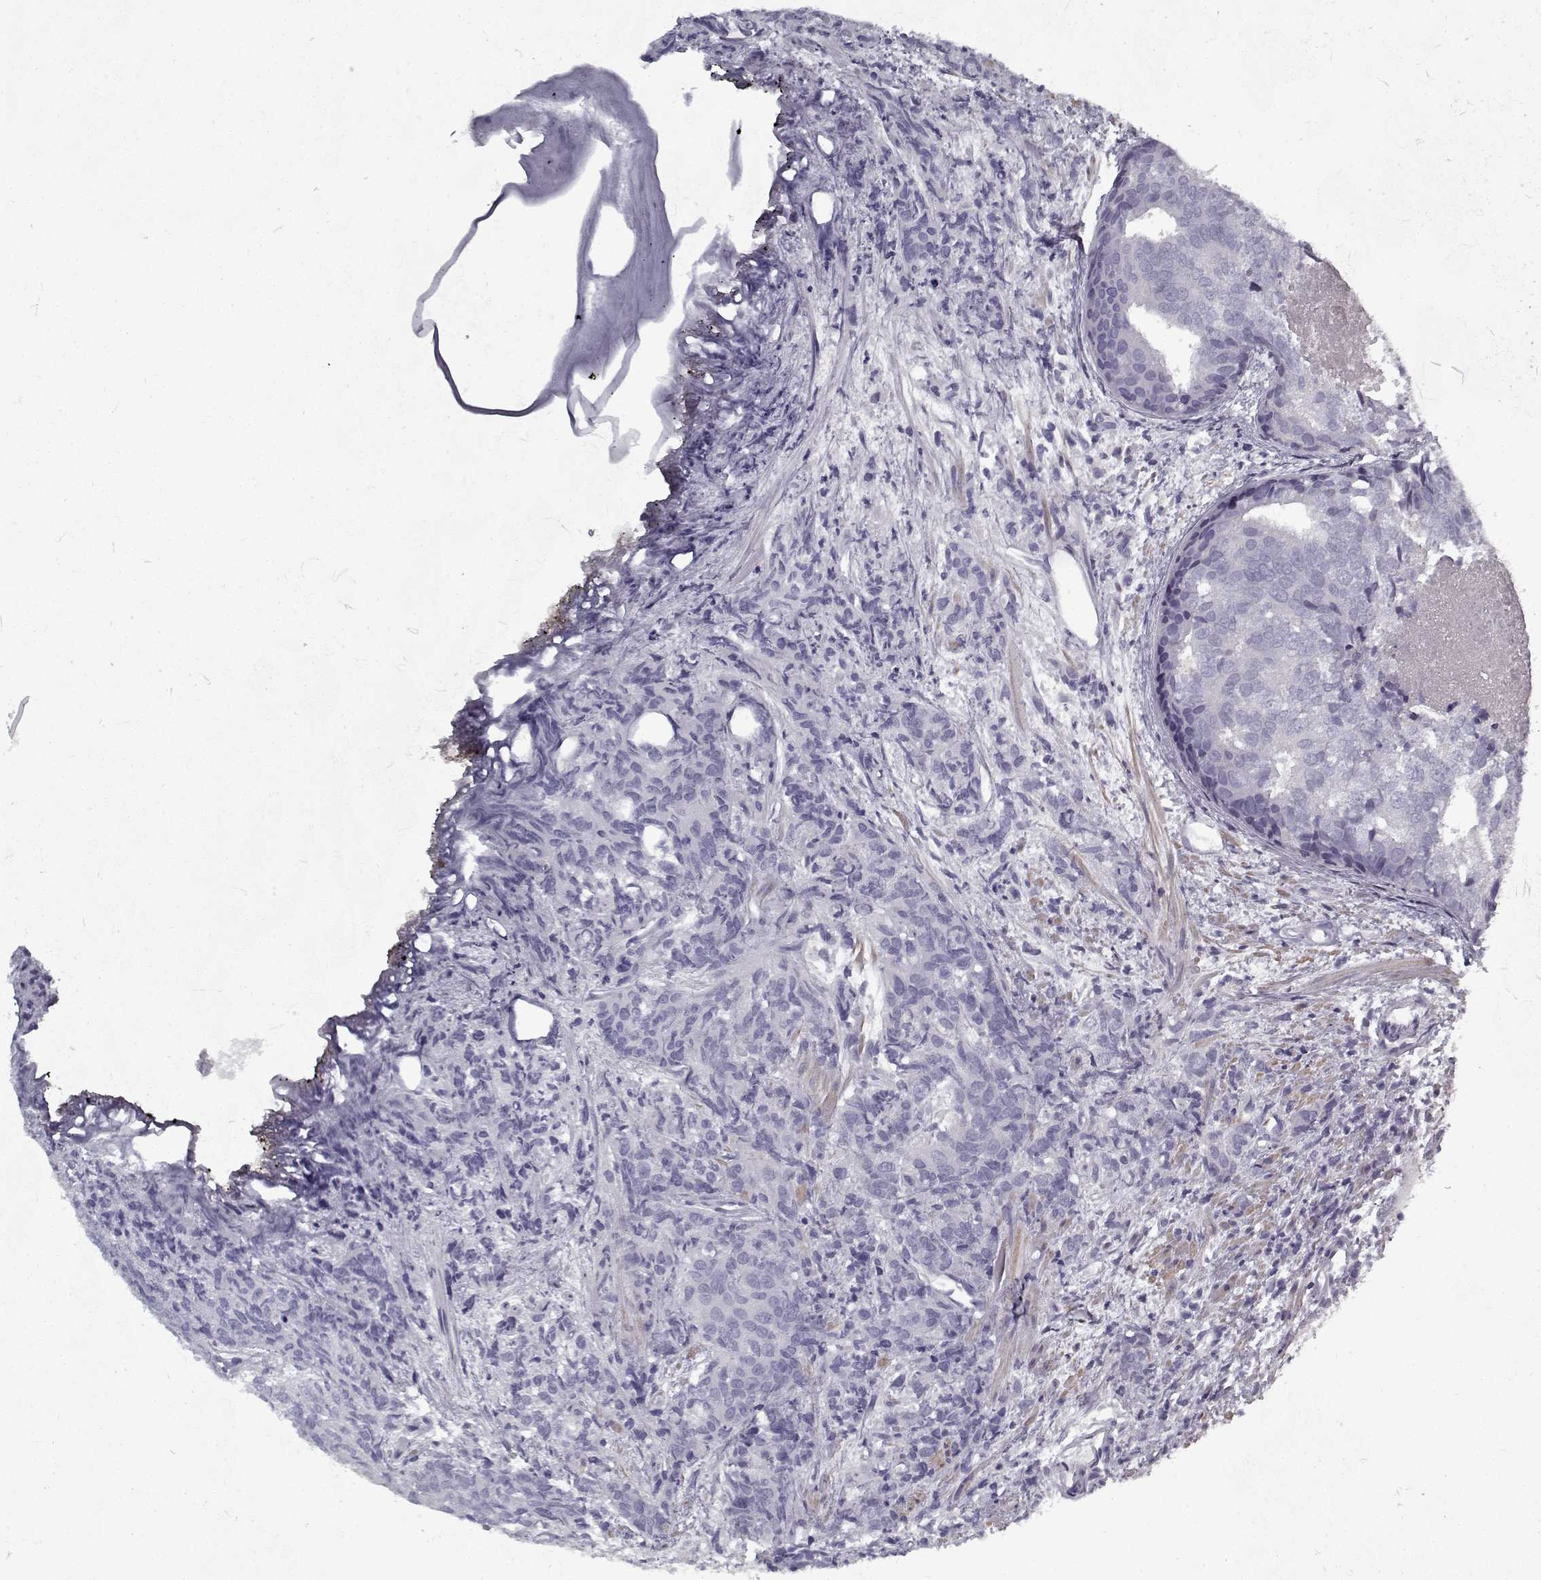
{"staining": {"intensity": "negative", "quantity": "none", "location": "none"}, "tissue": "prostate cancer", "cell_type": "Tumor cells", "image_type": "cancer", "snomed": [{"axis": "morphology", "description": "Adenocarcinoma, High grade"}, {"axis": "topography", "description": "Prostate"}], "caption": "This histopathology image is of high-grade adenocarcinoma (prostate) stained with IHC to label a protein in brown with the nuclei are counter-stained blue. There is no expression in tumor cells.", "gene": "RNF32", "patient": {"sex": "male", "age": 58}}